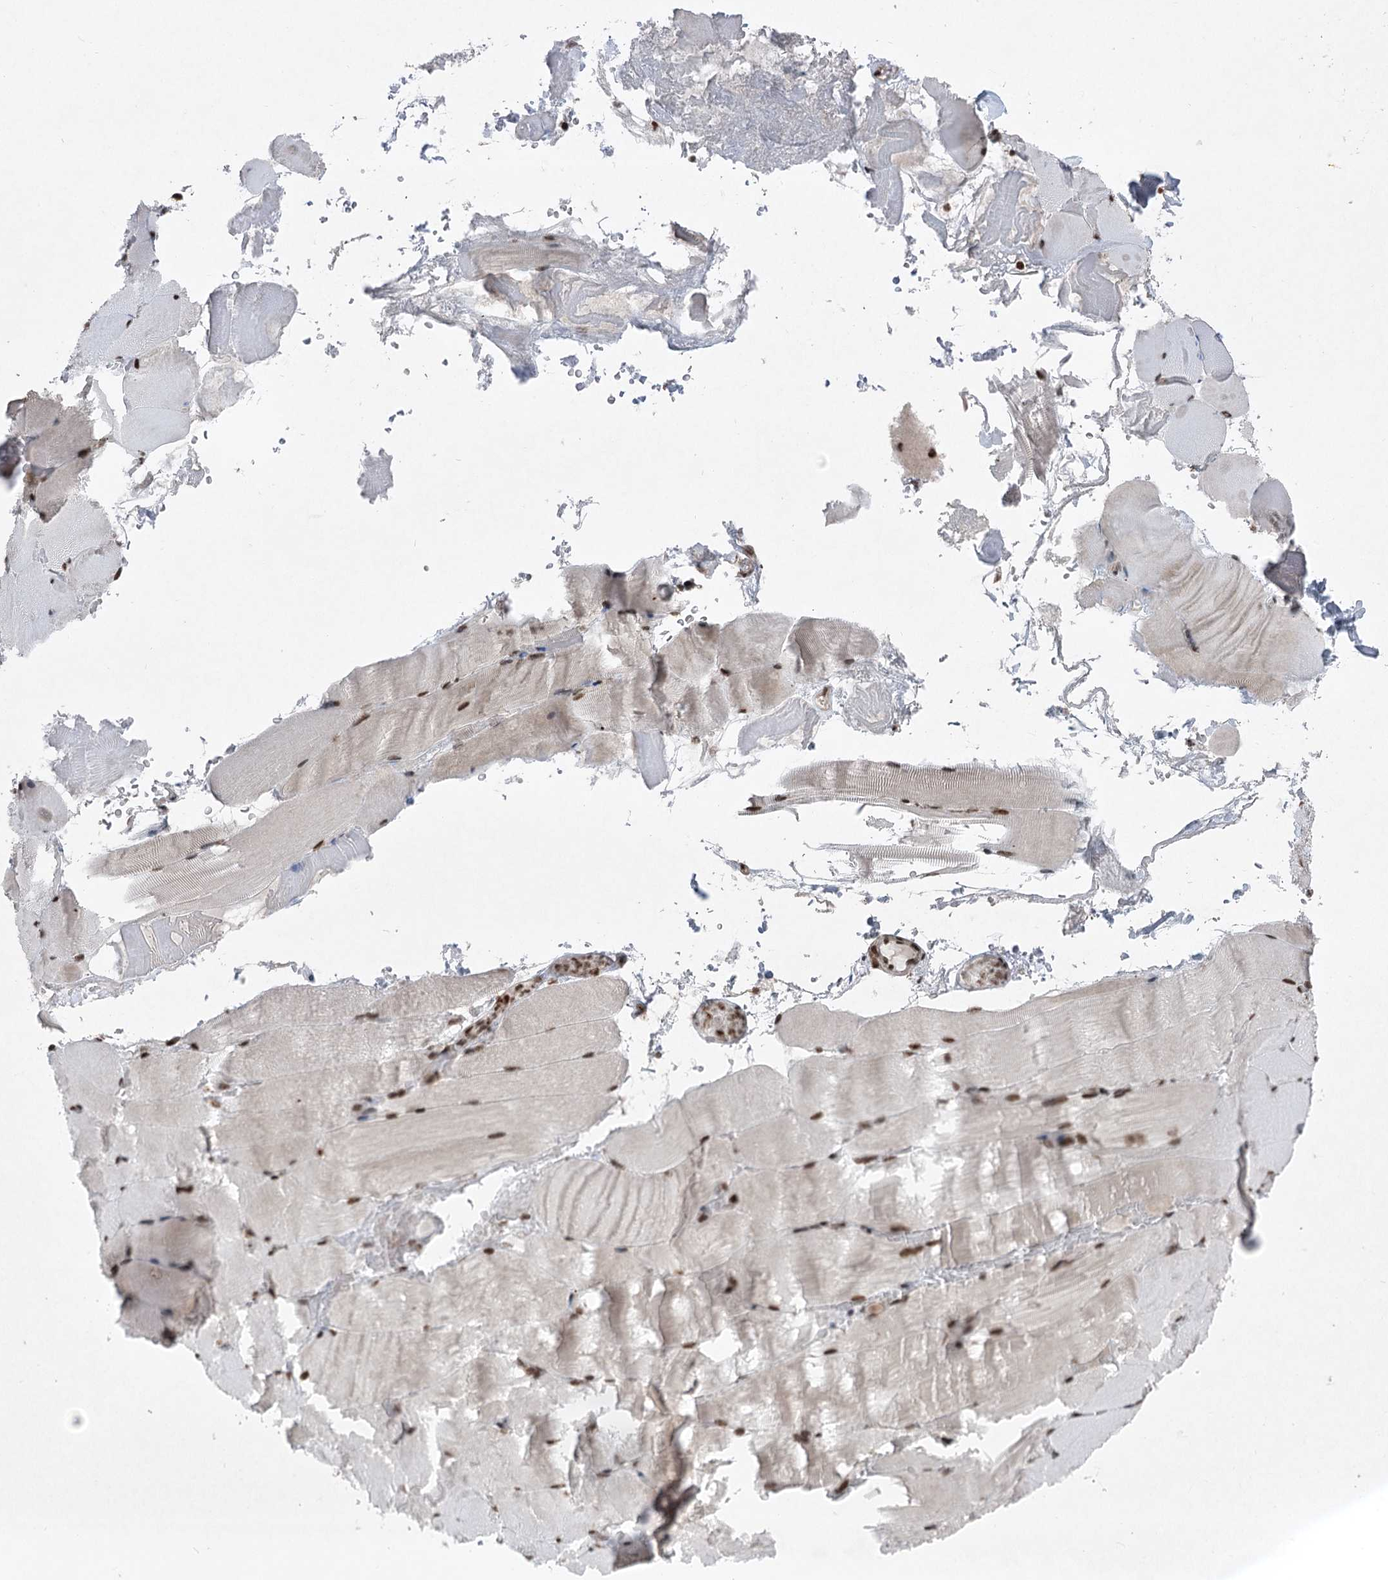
{"staining": {"intensity": "strong", "quantity": ">75%", "location": "nuclear"}, "tissue": "skeletal muscle", "cell_type": "Myocytes", "image_type": "normal", "snomed": [{"axis": "morphology", "description": "Normal tissue, NOS"}, {"axis": "topography", "description": "Skeletal muscle"}, {"axis": "topography", "description": "Parathyroid gland"}], "caption": "IHC (DAB (3,3'-diaminobenzidine)) staining of benign skeletal muscle exhibits strong nuclear protein positivity in approximately >75% of myocytes.", "gene": "CGGBP1", "patient": {"sex": "female", "age": 37}}